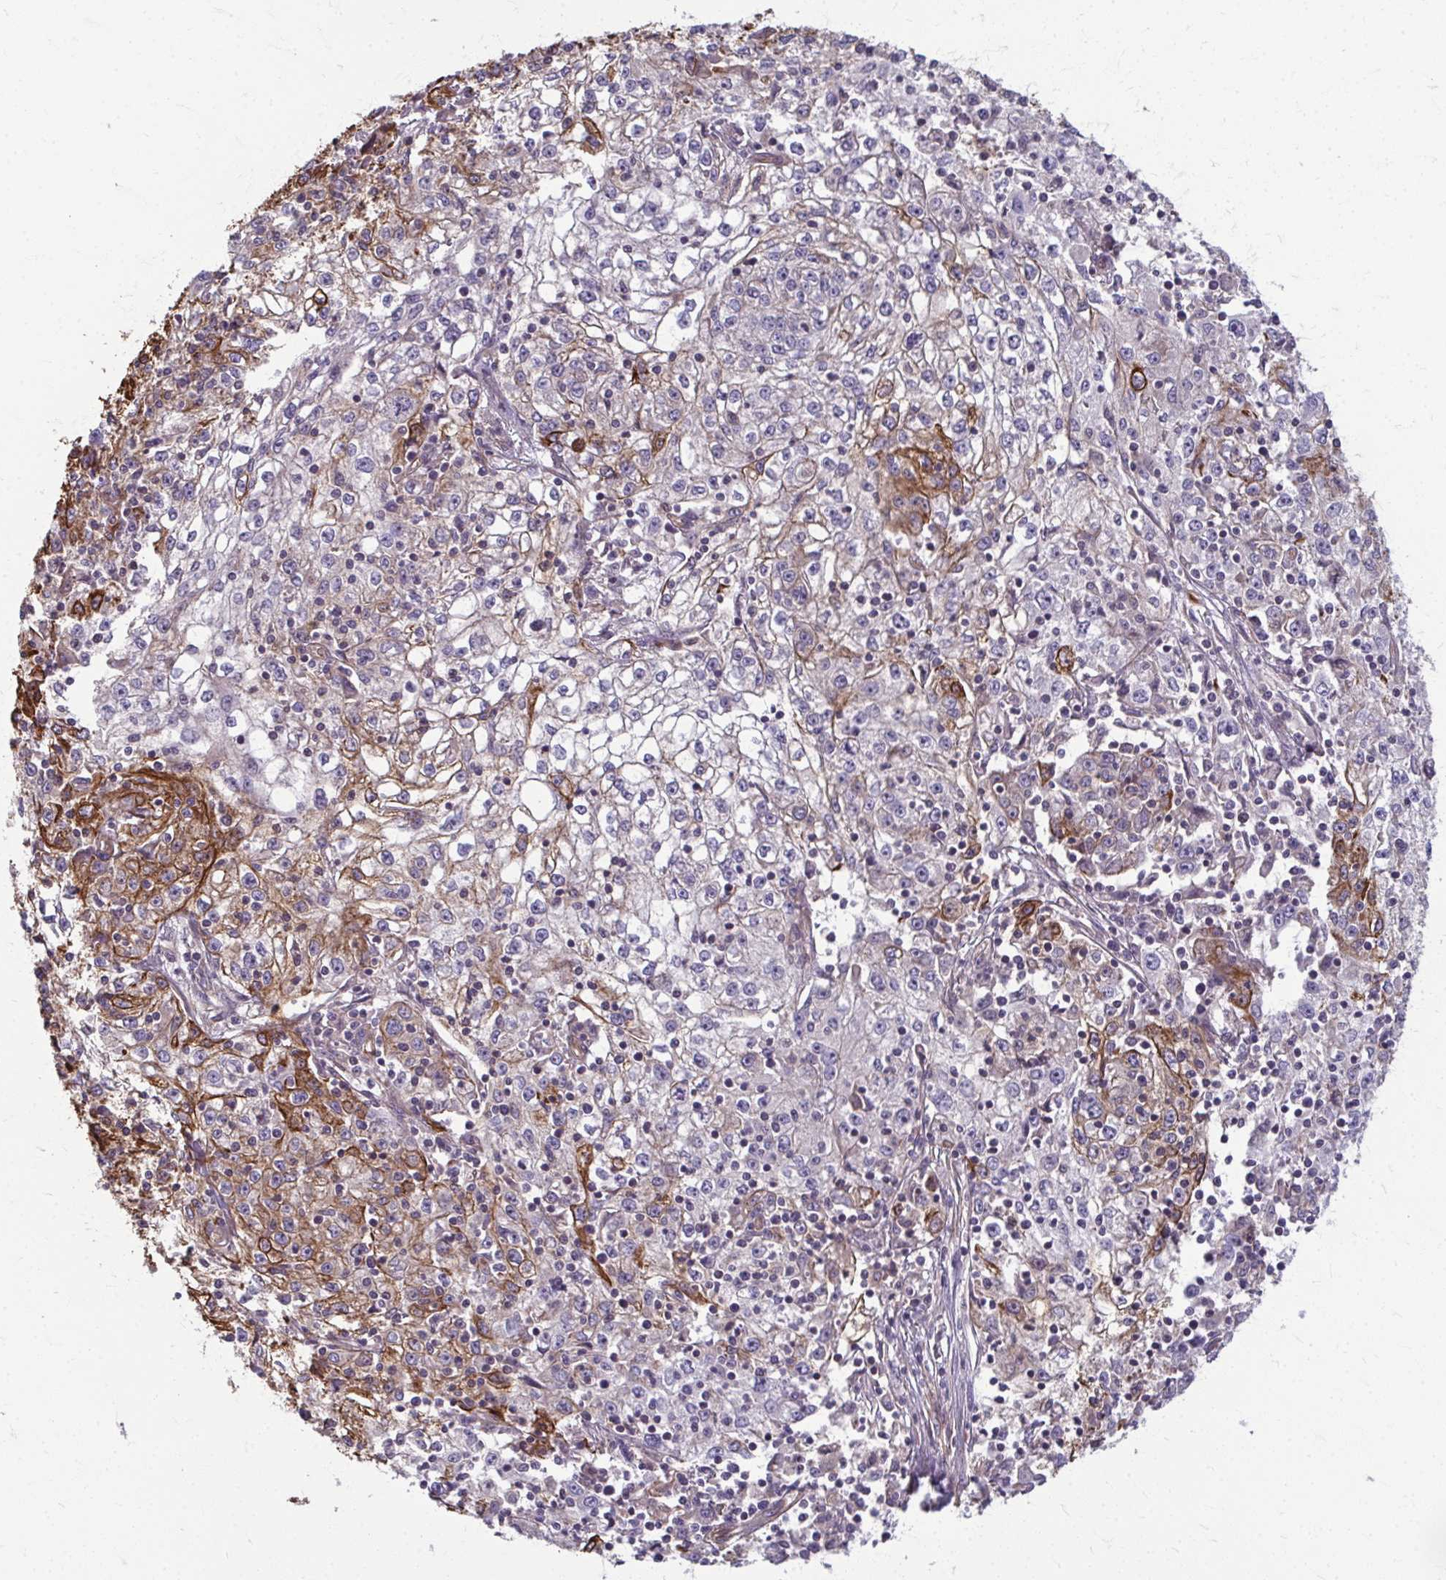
{"staining": {"intensity": "strong", "quantity": "25%-75%", "location": "cytoplasmic/membranous"}, "tissue": "cervical cancer", "cell_type": "Tumor cells", "image_type": "cancer", "snomed": [{"axis": "morphology", "description": "Squamous cell carcinoma, NOS"}, {"axis": "topography", "description": "Cervix"}], "caption": "This is a histology image of IHC staining of cervical squamous cell carcinoma, which shows strong expression in the cytoplasmic/membranous of tumor cells.", "gene": "EID2B", "patient": {"sex": "female", "age": 85}}